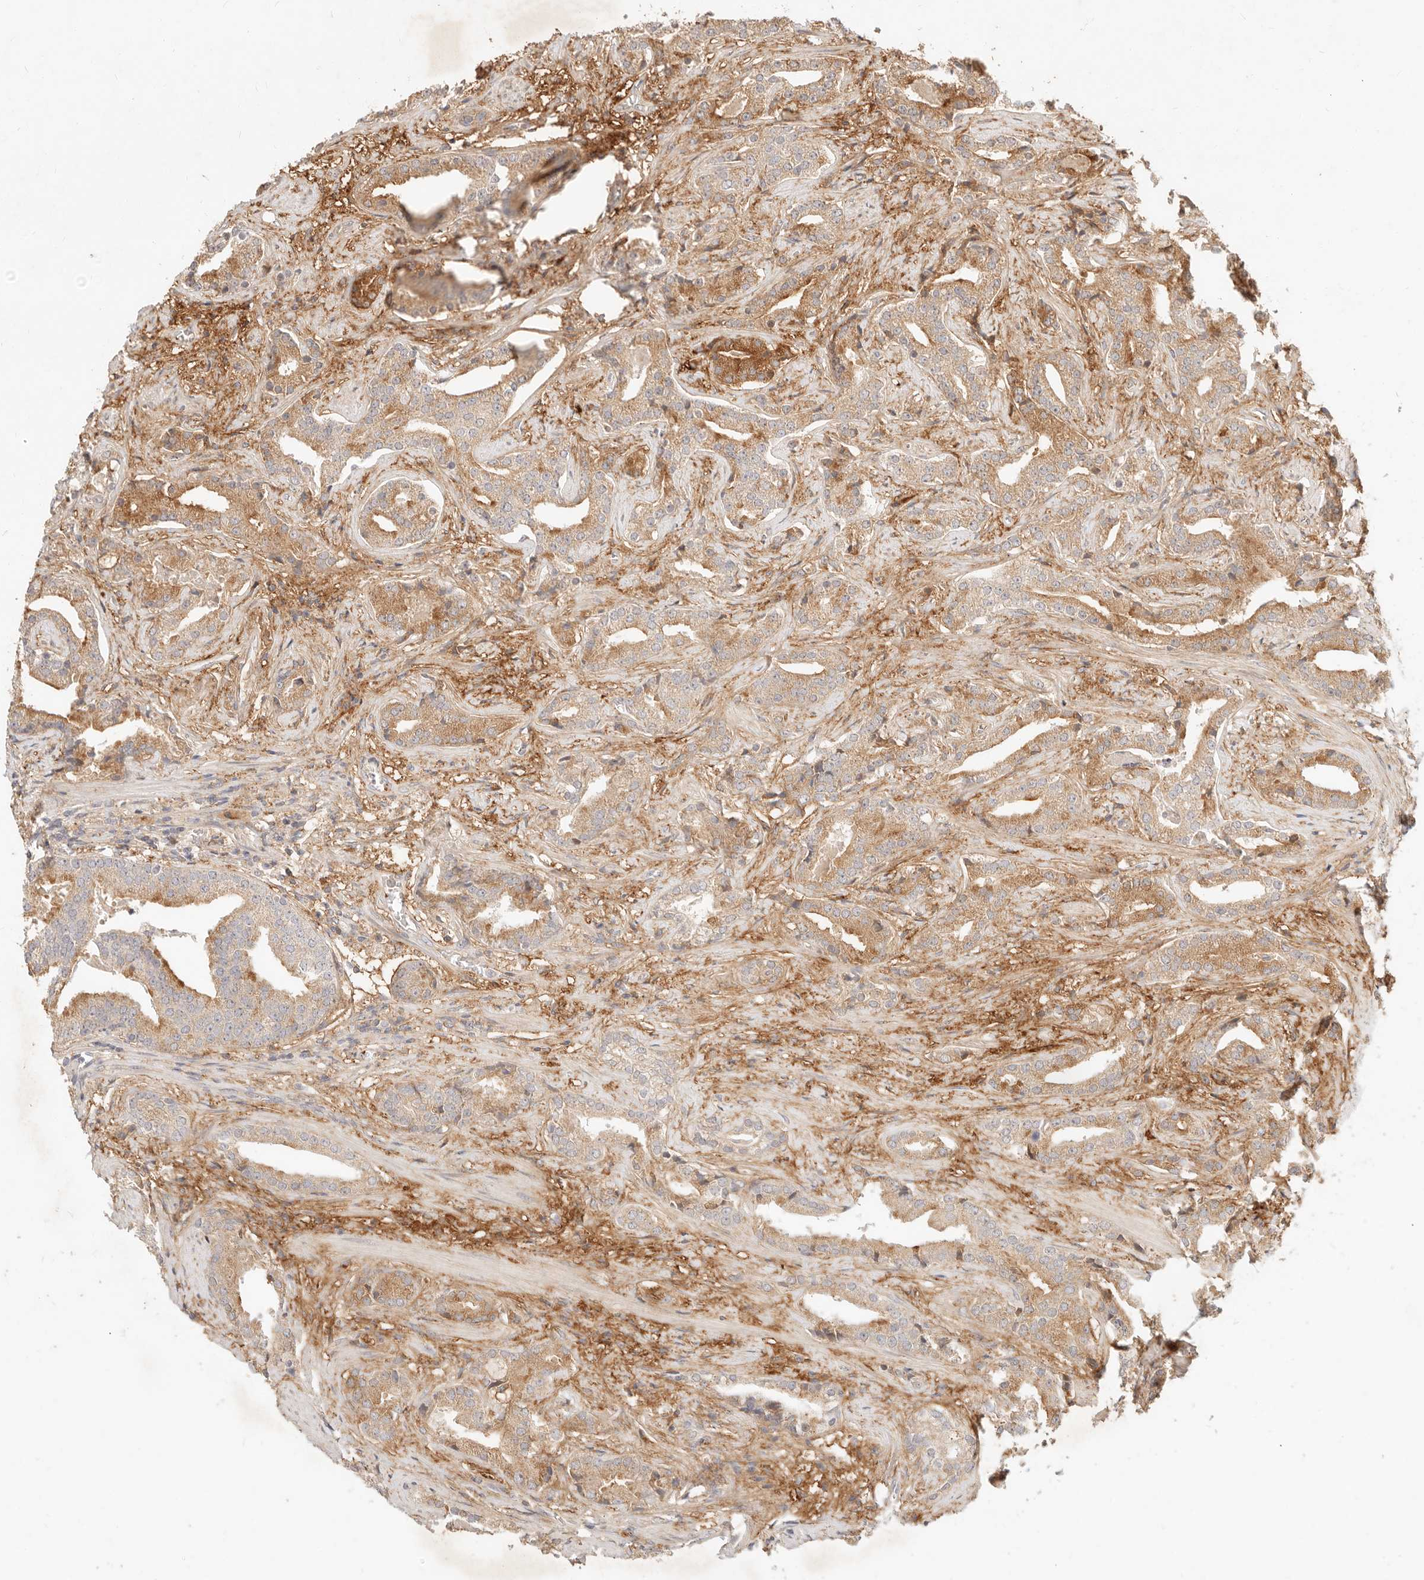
{"staining": {"intensity": "moderate", "quantity": ">75%", "location": "cytoplasmic/membranous"}, "tissue": "prostate cancer", "cell_type": "Tumor cells", "image_type": "cancer", "snomed": [{"axis": "morphology", "description": "Adenocarcinoma, Low grade"}, {"axis": "topography", "description": "Prostate"}], "caption": "Protein expression analysis of human adenocarcinoma (low-grade) (prostate) reveals moderate cytoplasmic/membranous staining in about >75% of tumor cells.", "gene": "UBXN10", "patient": {"sex": "male", "age": 67}}